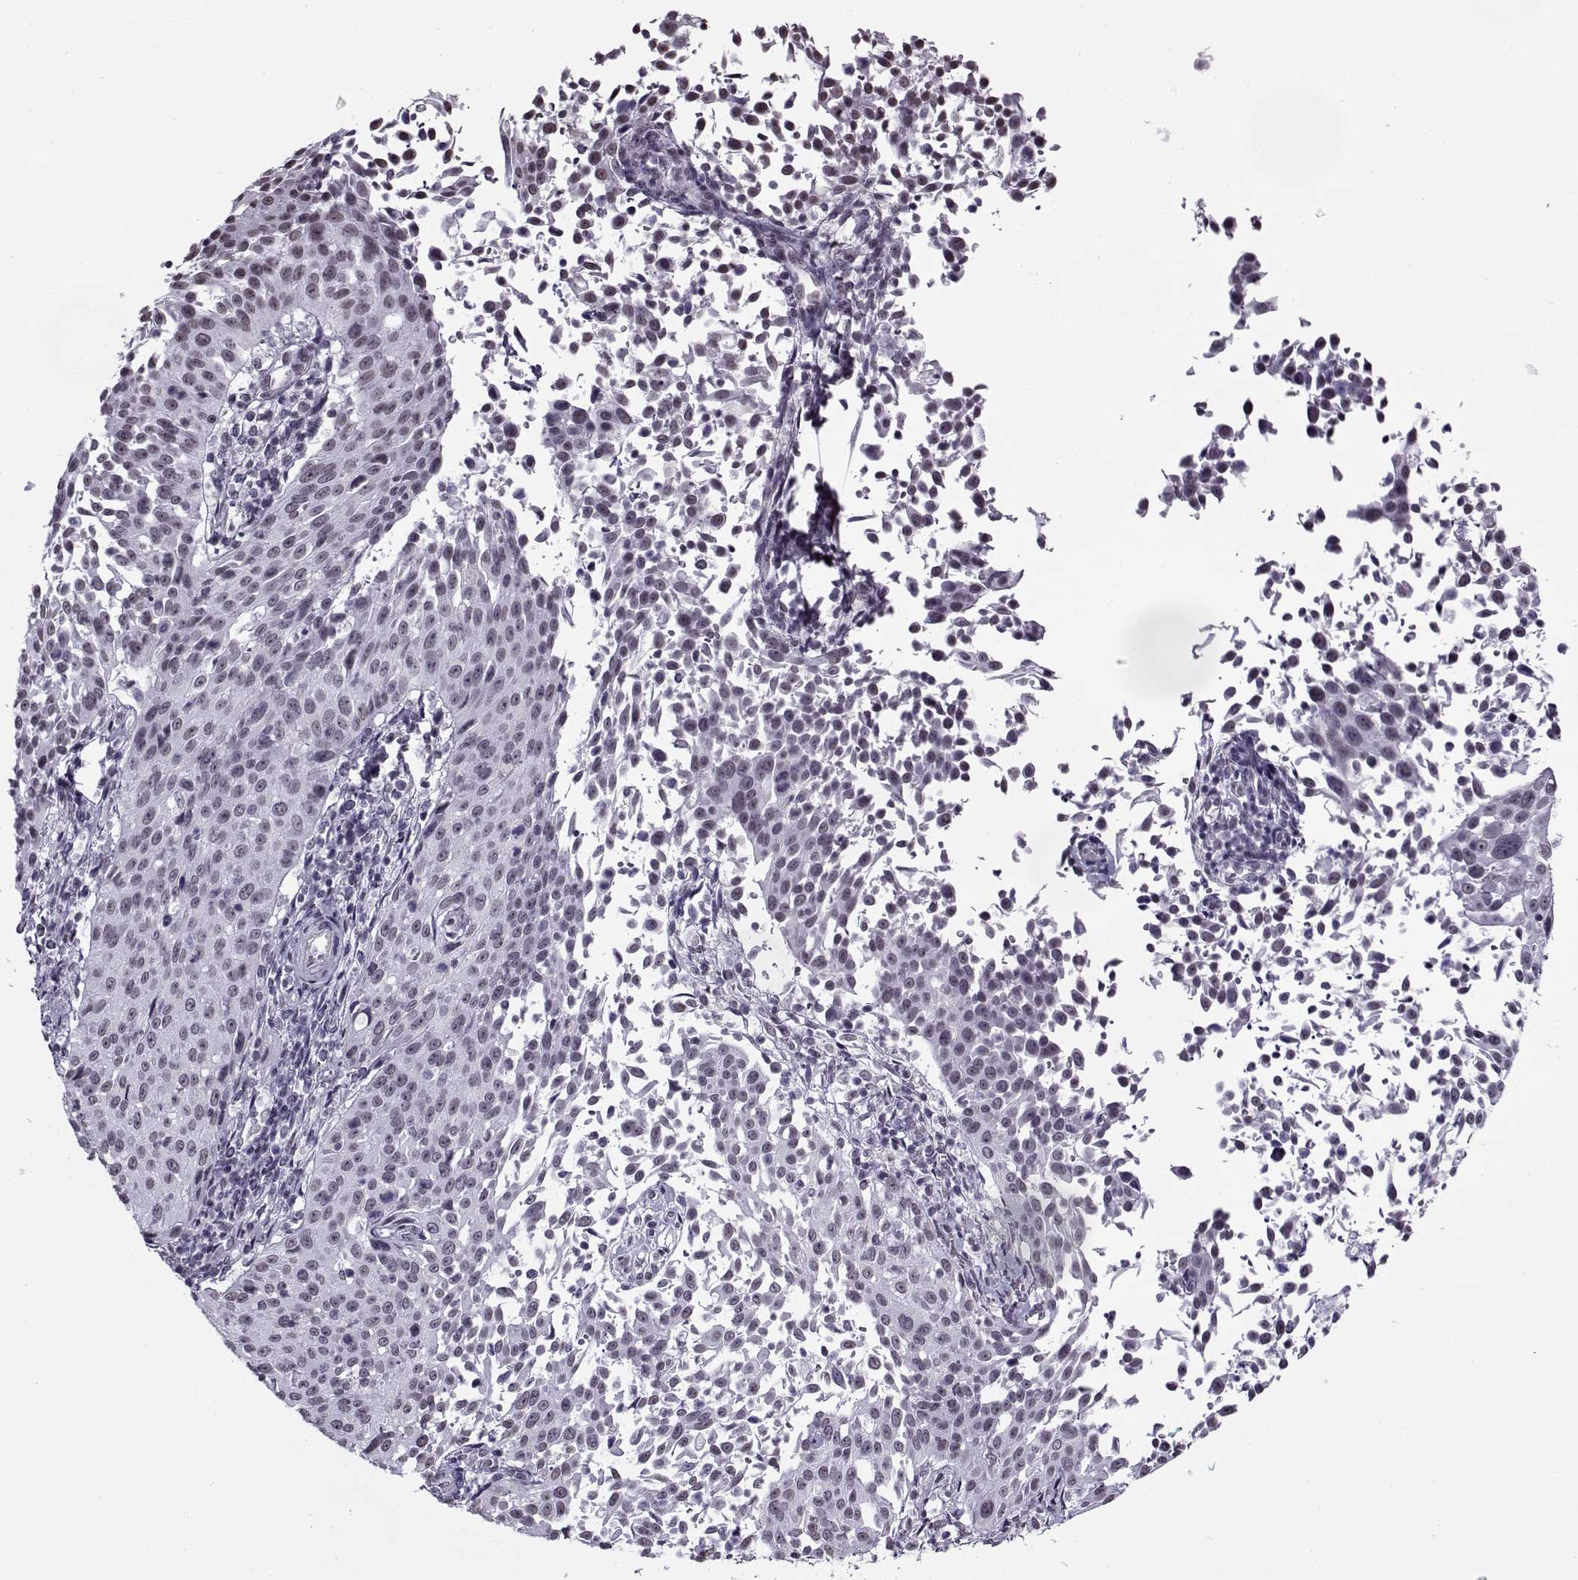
{"staining": {"intensity": "negative", "quantity": "none", "location": "none"}, "tissue": "cervical cancer", "cell_type": "Tumor cells", "image_type": "cancer", "snomed": [{"axis": "morphology", "description": "Squamous cell carcinoma, NOS"}, {"axis": "topography", "description": "Cervix"}], "caption": "High magnification brightfield microscopy of squamous cell carcinoma (cervical) stained with DAB (brown) and counterstained with hematoxylin (blue): tumor cells show no significant expression.", "gene": "PRMT8", "patient": {"sex": "female", "age": 26}}